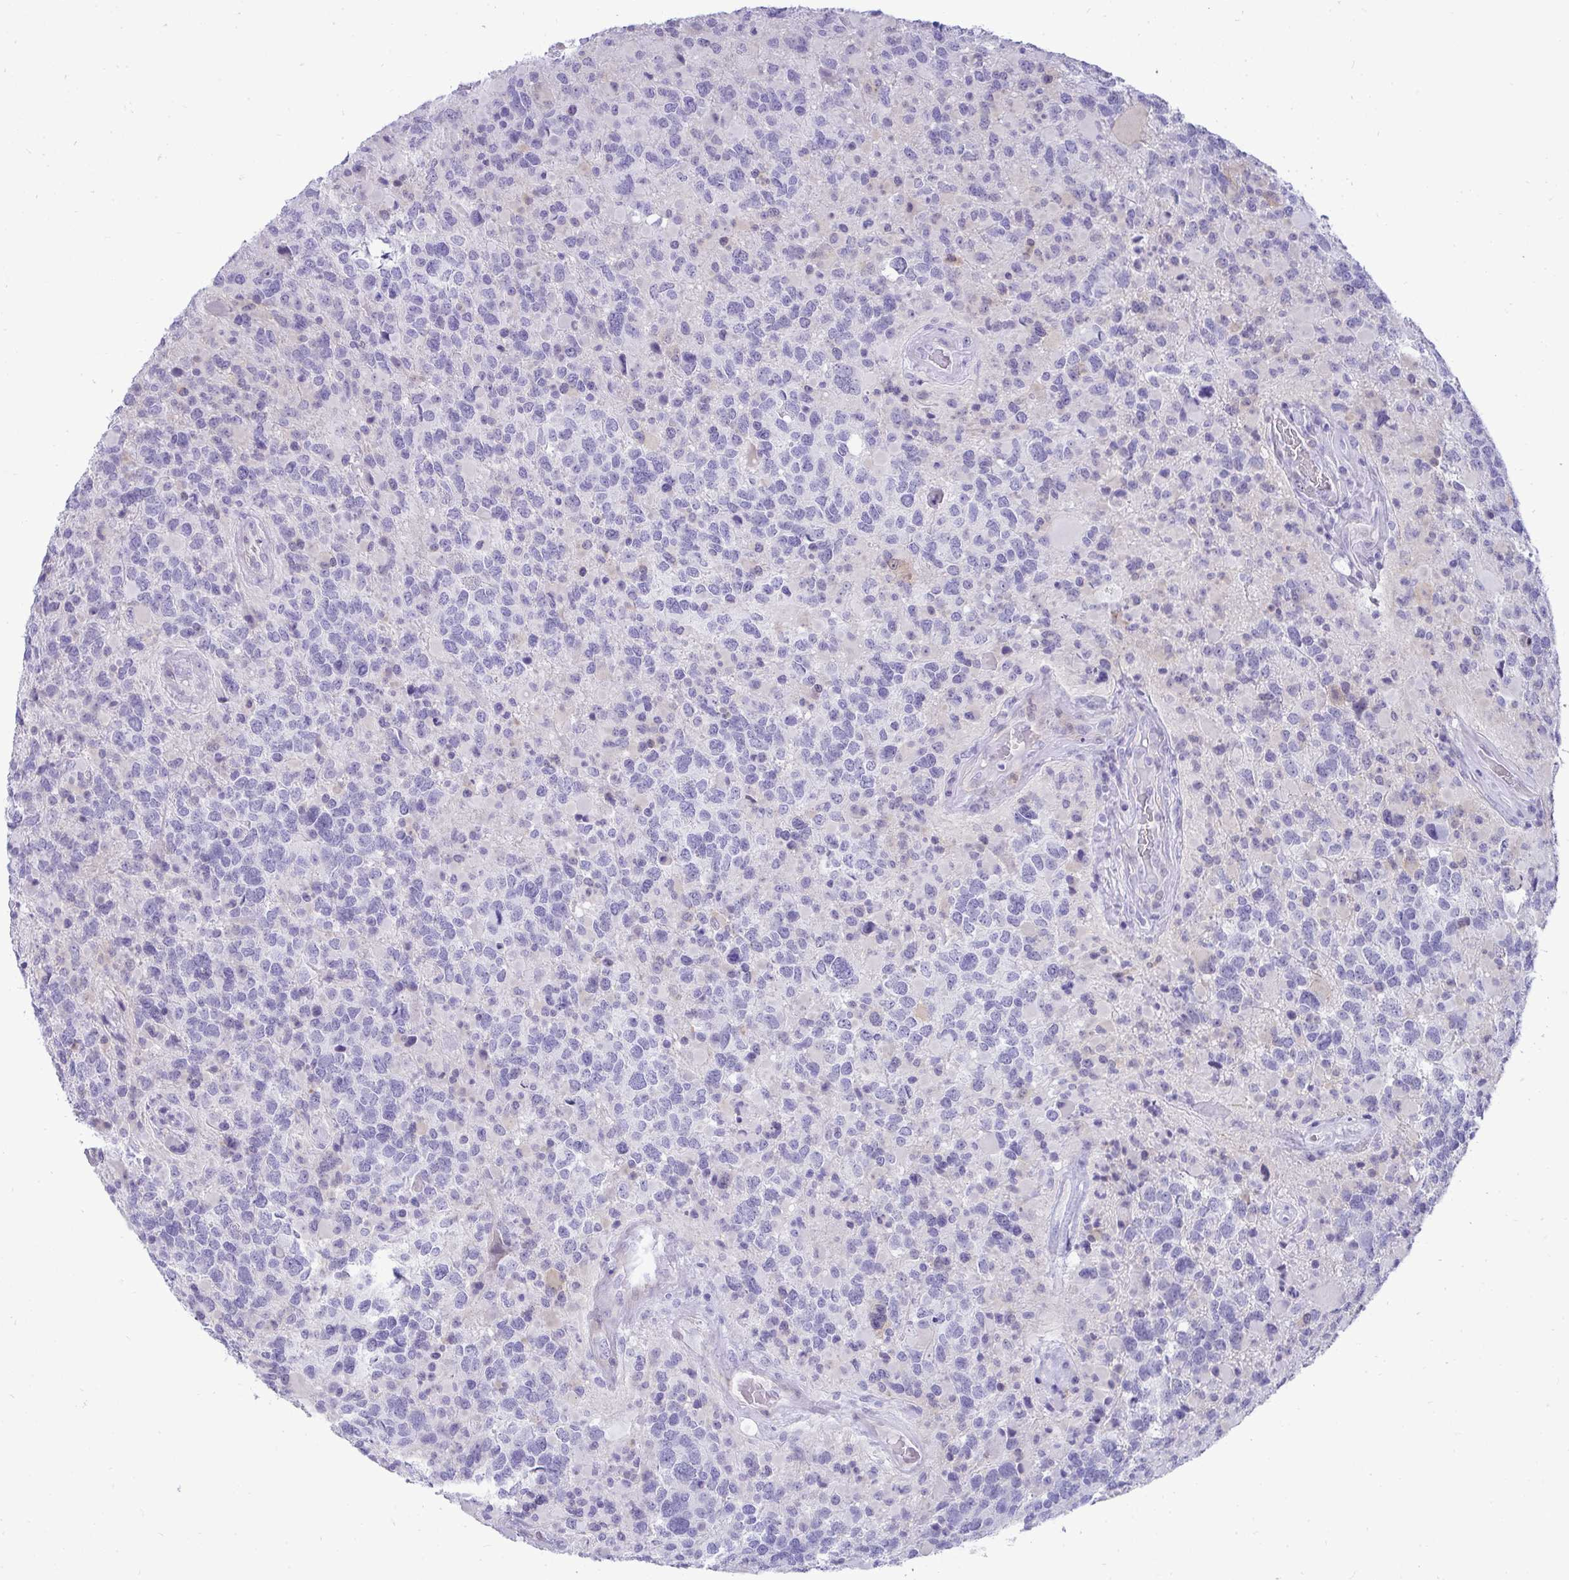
{"staining": {"intensity": "negative", "quantity": "none", "location": "none"}, "tissue": "glioma", "cell_type": "Tumor cells", "image_type": "cancer", "snomed": [{"axis": "morphology", "description": "Glioma, malignant, High grade"}, {"axis": "topography", "description": "Brain"}], "caption": "Tumor cells show no significant protein expression in malignant high-grade glioma.", "gene": "HSPB6", "patient": {"sex": "female", "age": 40}}